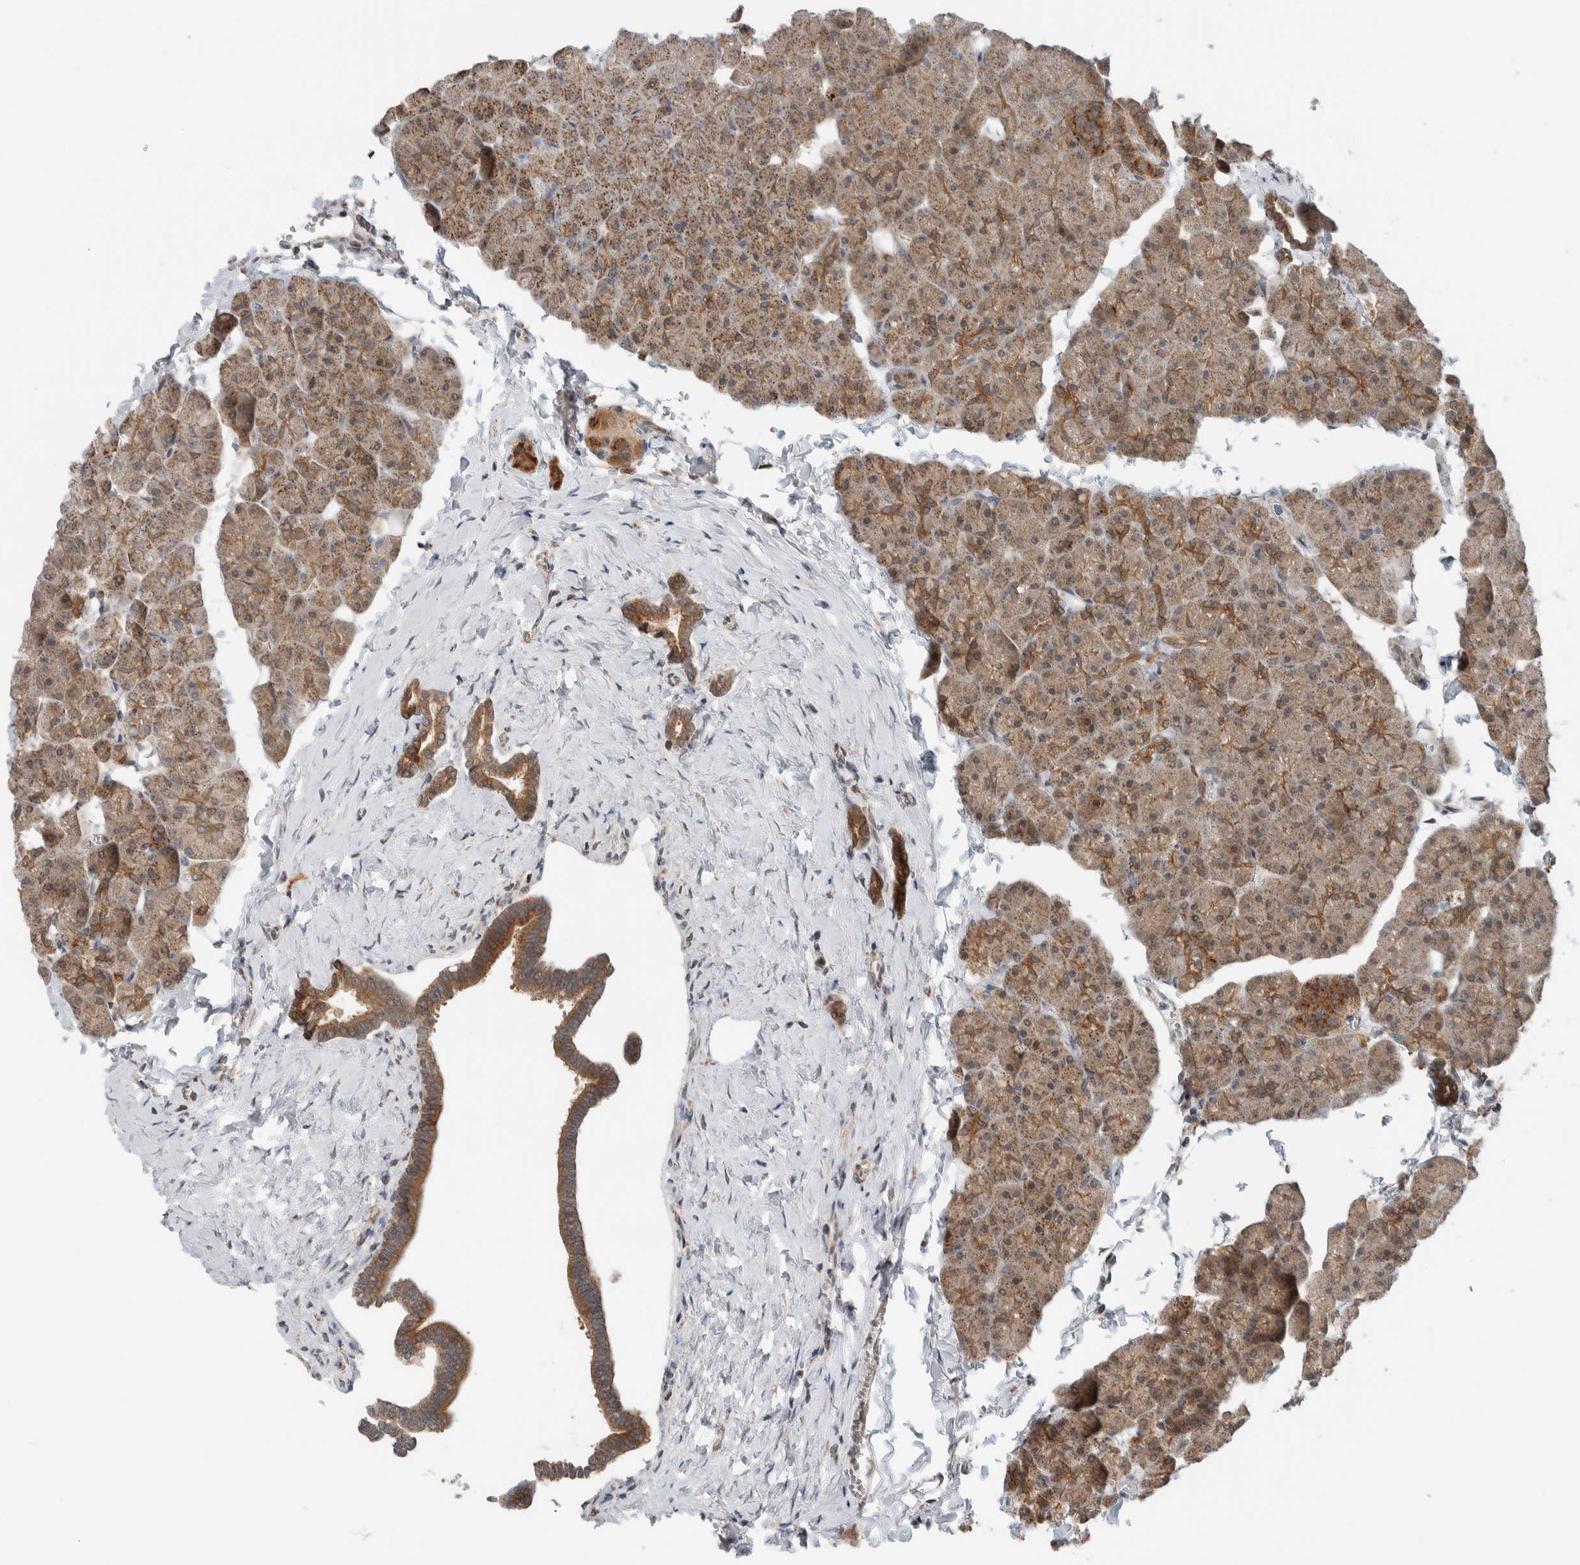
{"staining": {"intensity": "moderate", "quantity": ">75%", "location": "cytoplasmic/membranous"}, "tissue": "pancreas", "cell_type": "Exocrine glandular cells", "image_type": "normal", "snomed": [{"axis": "morphology", "description": "Normal tissue, NOS"}, {"axis": "topography", "description": "Pancreas"}], "caption": "Moderate cytoplasmic/membranous positivity for a protein is seen in about >75% of exocrine glandular cells of unremarkable pancreas using immunohistochemistry (IHC).", "gene": "RERE", "patient": {"sex": "male", "age": 35}}